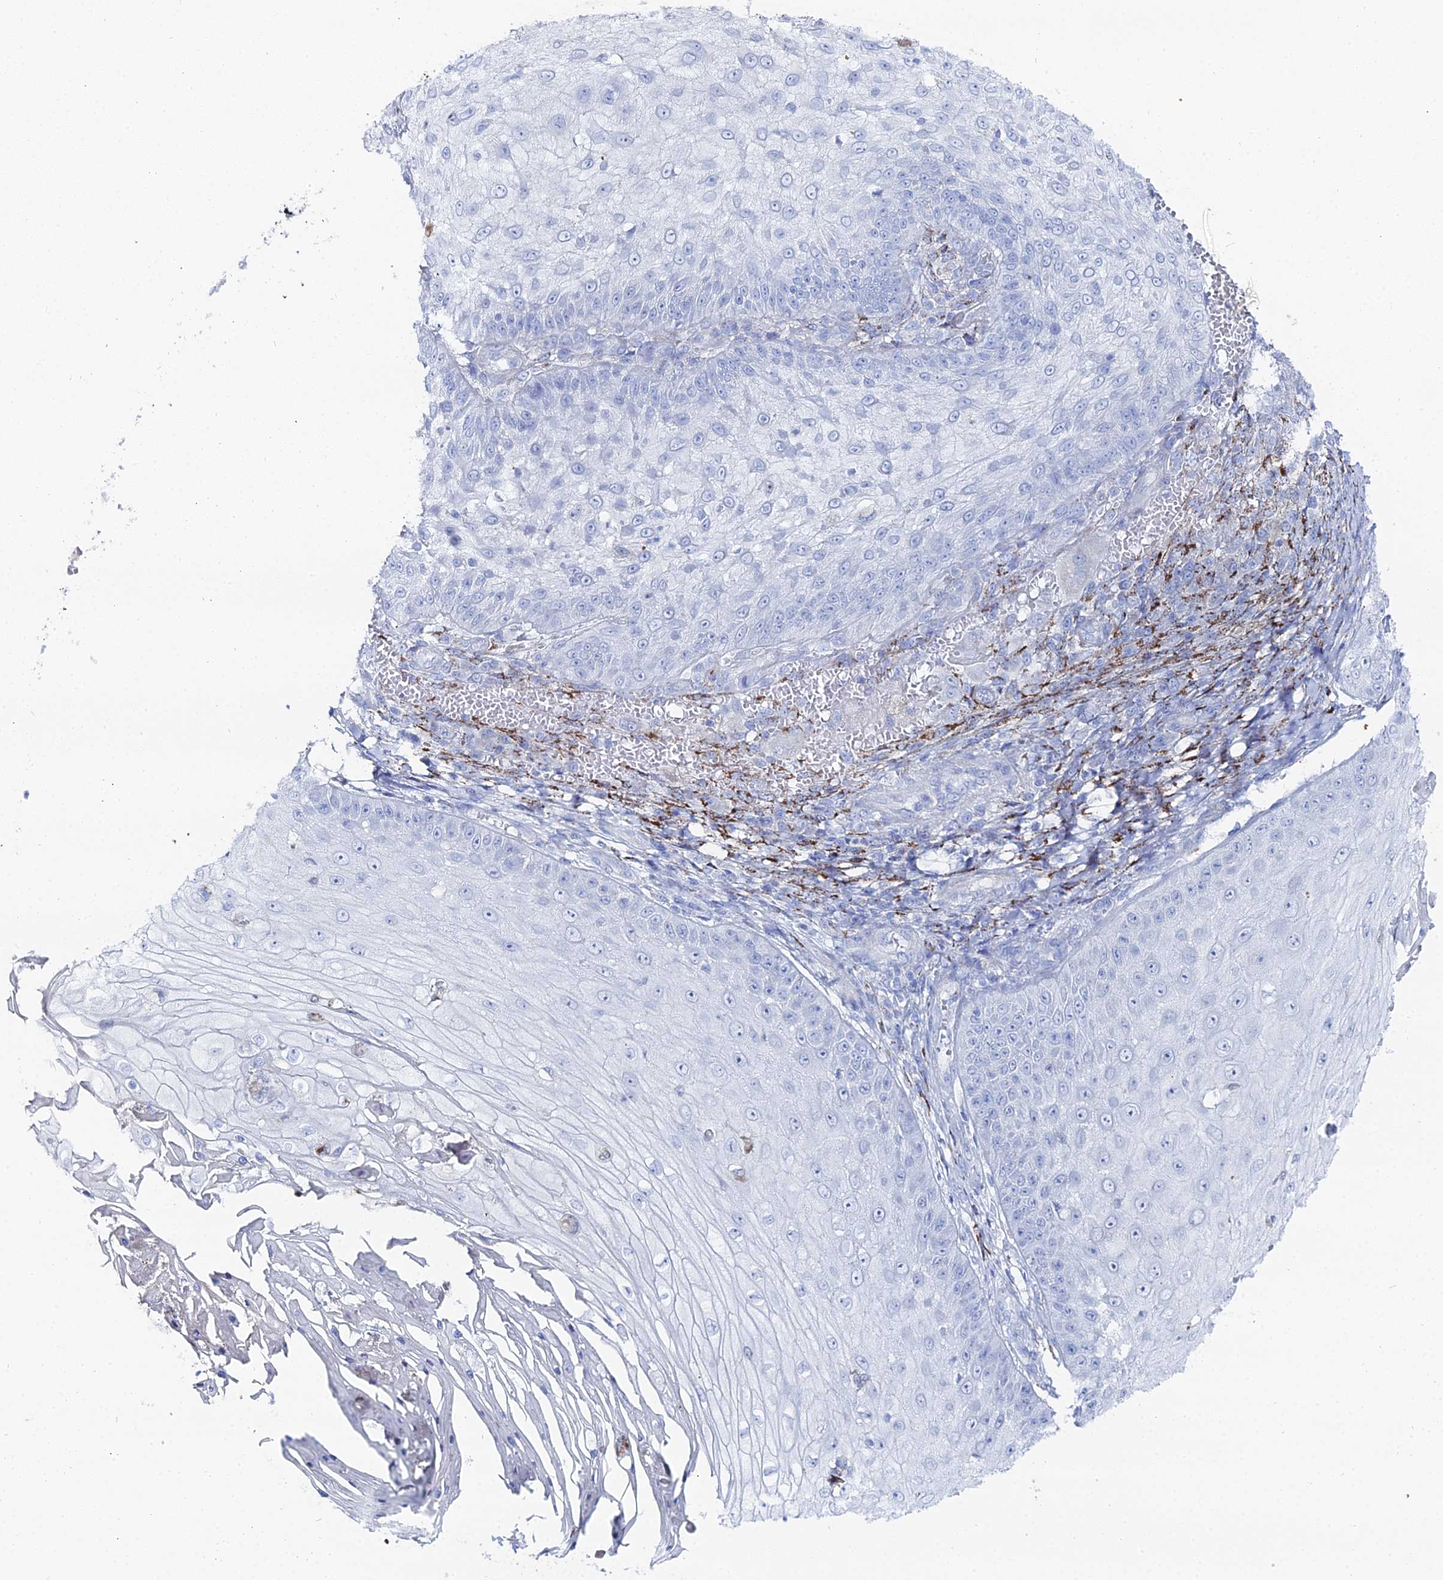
{"staining": {"intensity": "negative", "quantity": "none", "location": "none"}, "tissue": "skin cancer", "cell_type": "Tumor cells", "image_type": "cancer", "snomed": [{"axis": "morphology", "description": "Squamous cell carcinoma, NOS"}, {"axis": "topography", "description": "Skin"}], "caption": "Immunohistochemistry of human skin cancer shows no expression in tumor cells.", "gene": "DHX34", "patient": {"sex": "male", "age": 70}}